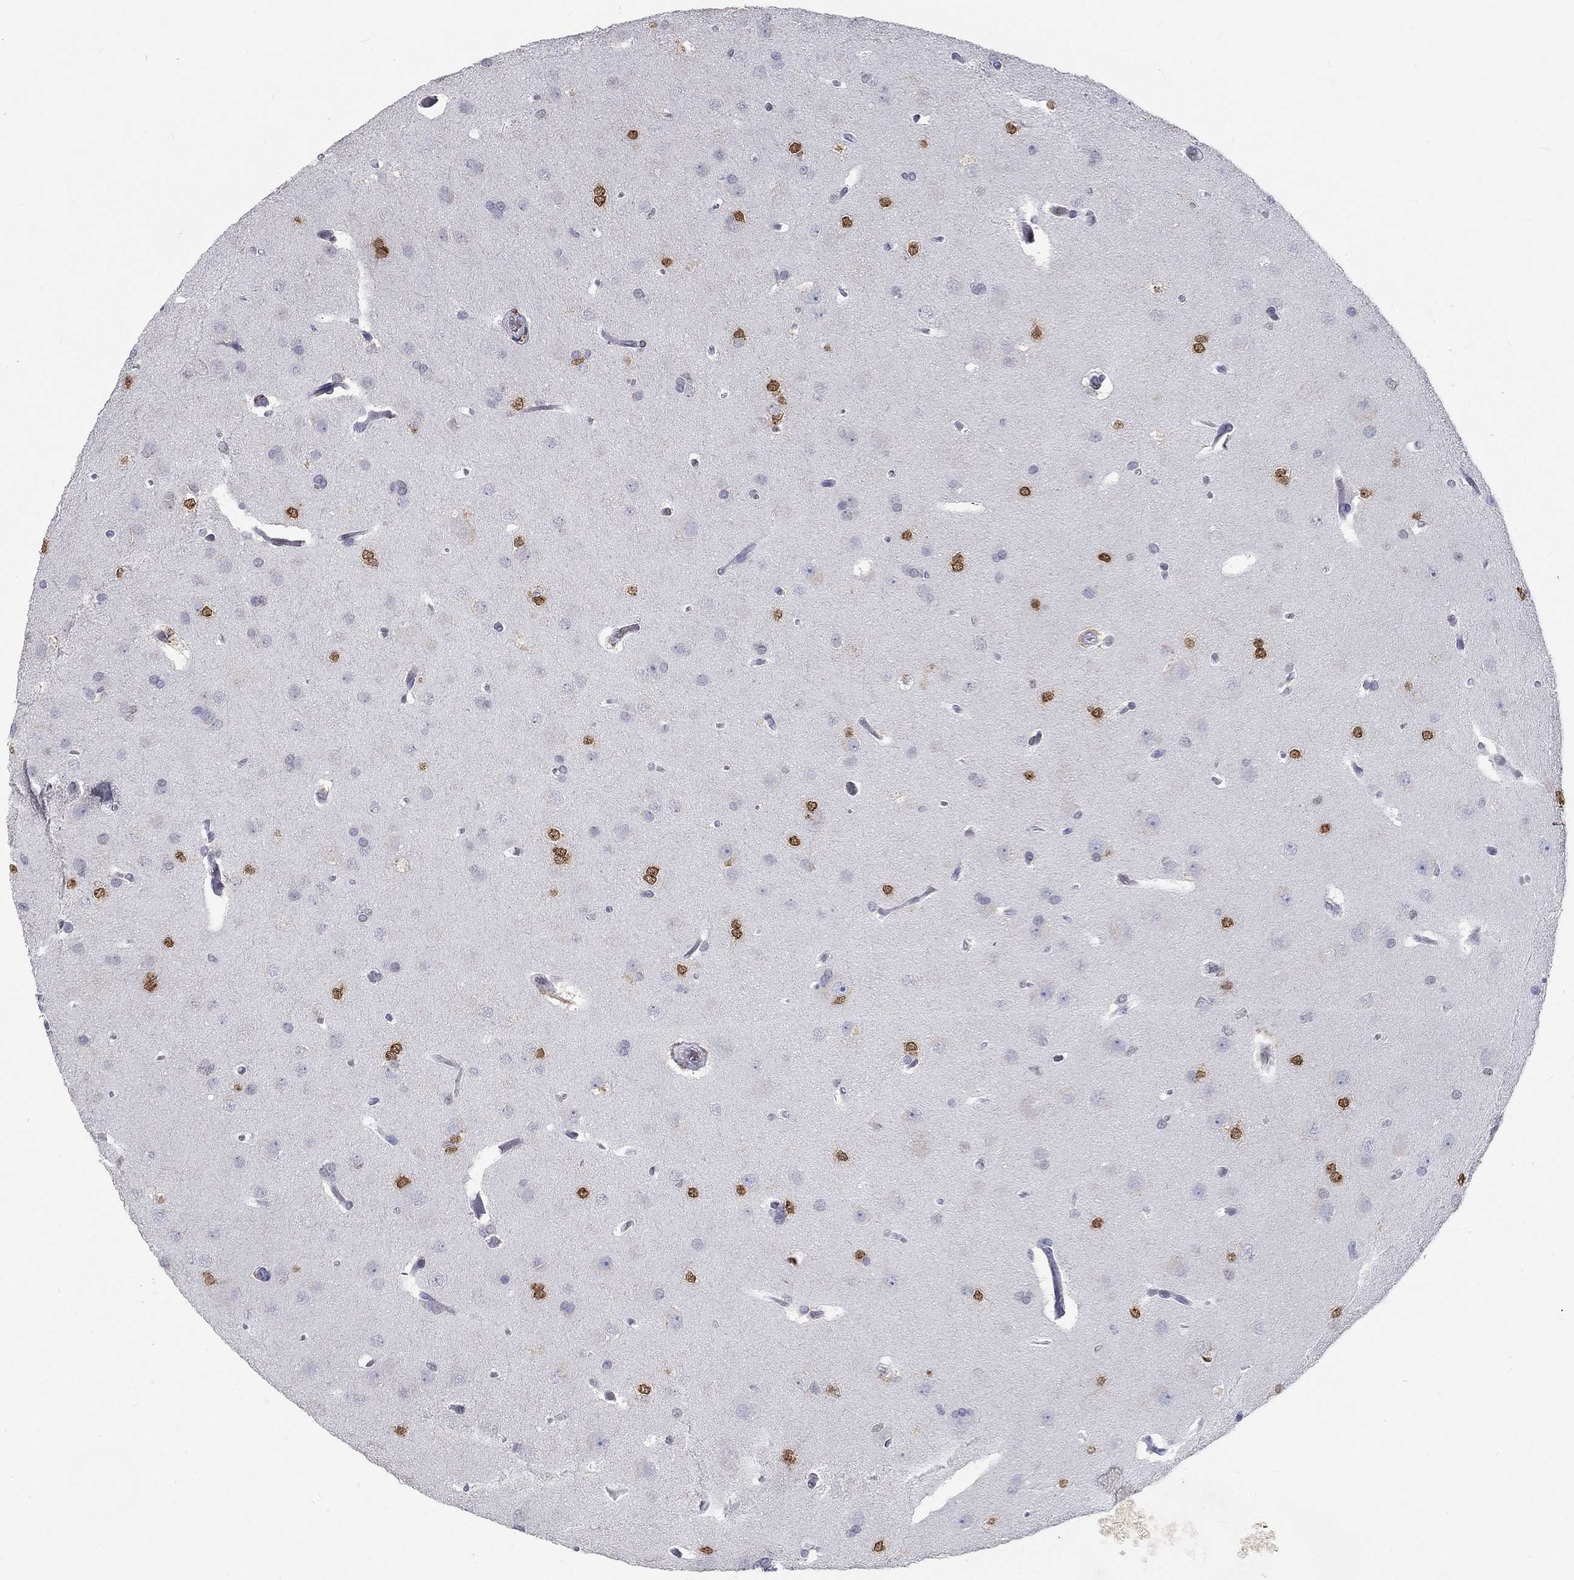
{"staining": {"intensity": "strong", "quantity": "25%-75%", "location": "nuclear"}, "tissue": "glioma", "cell_type": "Tumor cells", "image_type": "cancer", "snomed": [{"axis": "morphology", "description": "Glioma, malignant, Low grade"}, {"axis": "topography", "description": "Brain"}], "caption": "A micrograph of human glioma stained for a protein shows strong nuclear brown staining in tumor cells.", "gene": "FGF2", "patient": {"sex": "female", "age": 32}}